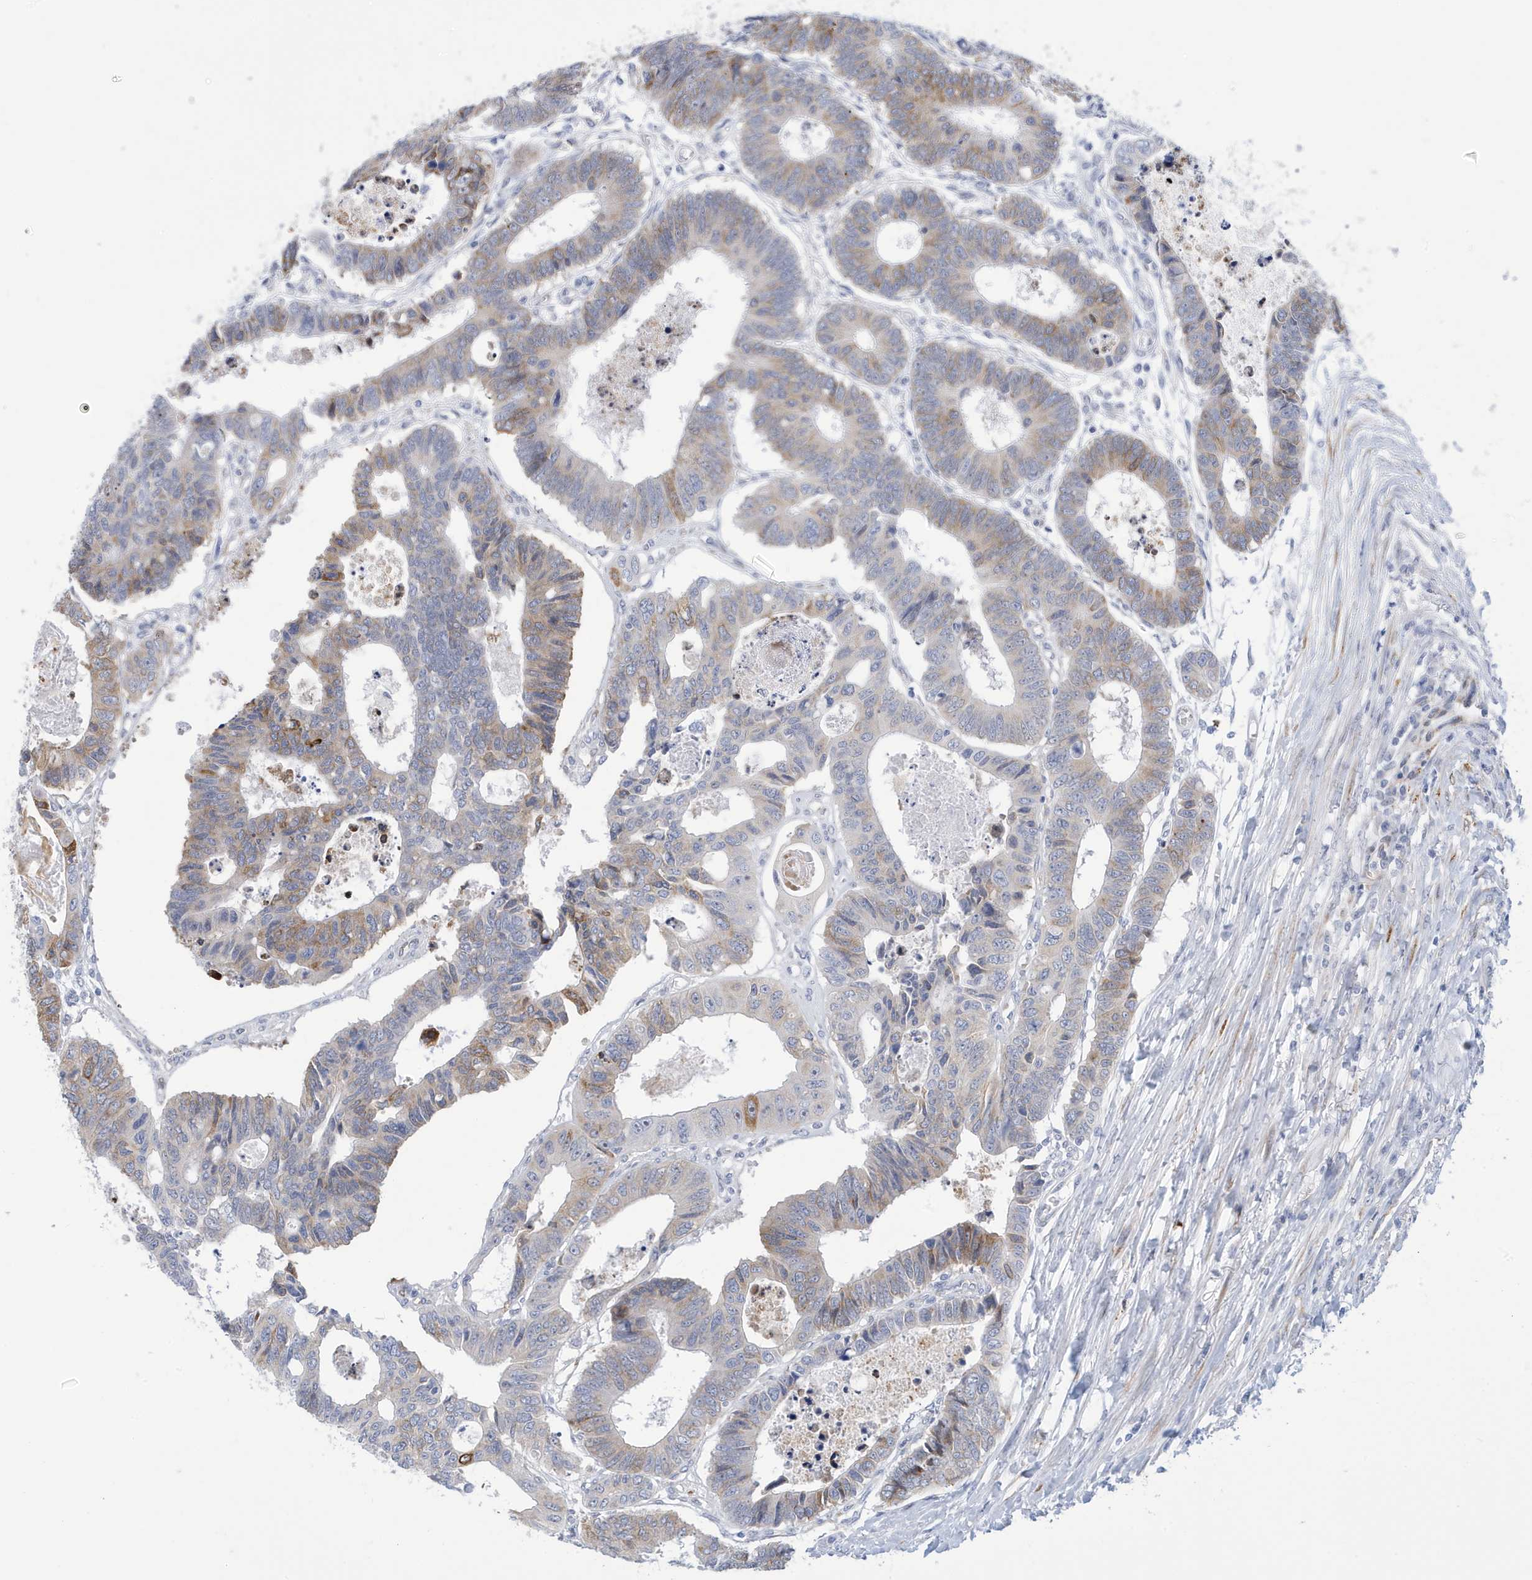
{"staining": {"intensity": "moderate", "quantity": "<25%", "location": "cytoplasmic/membranous"}, "tissue": "colorectal cancer", "cell_type": "Tumor cells", "image_type": "cancer", "snomed": [{"axis": "morphology", "description": "Adenocarcinoma, NOS"}, {"axis": "topography", "description": "Rectum"}], "caption": "A brown stain shows moderate cytoplasmic/membranous positivity of a protein in colorectal cancer (adenocarcinoma) tumor cells.", "gene": "SEMA3F", "patient": {"sex": "male", "age": 84}}